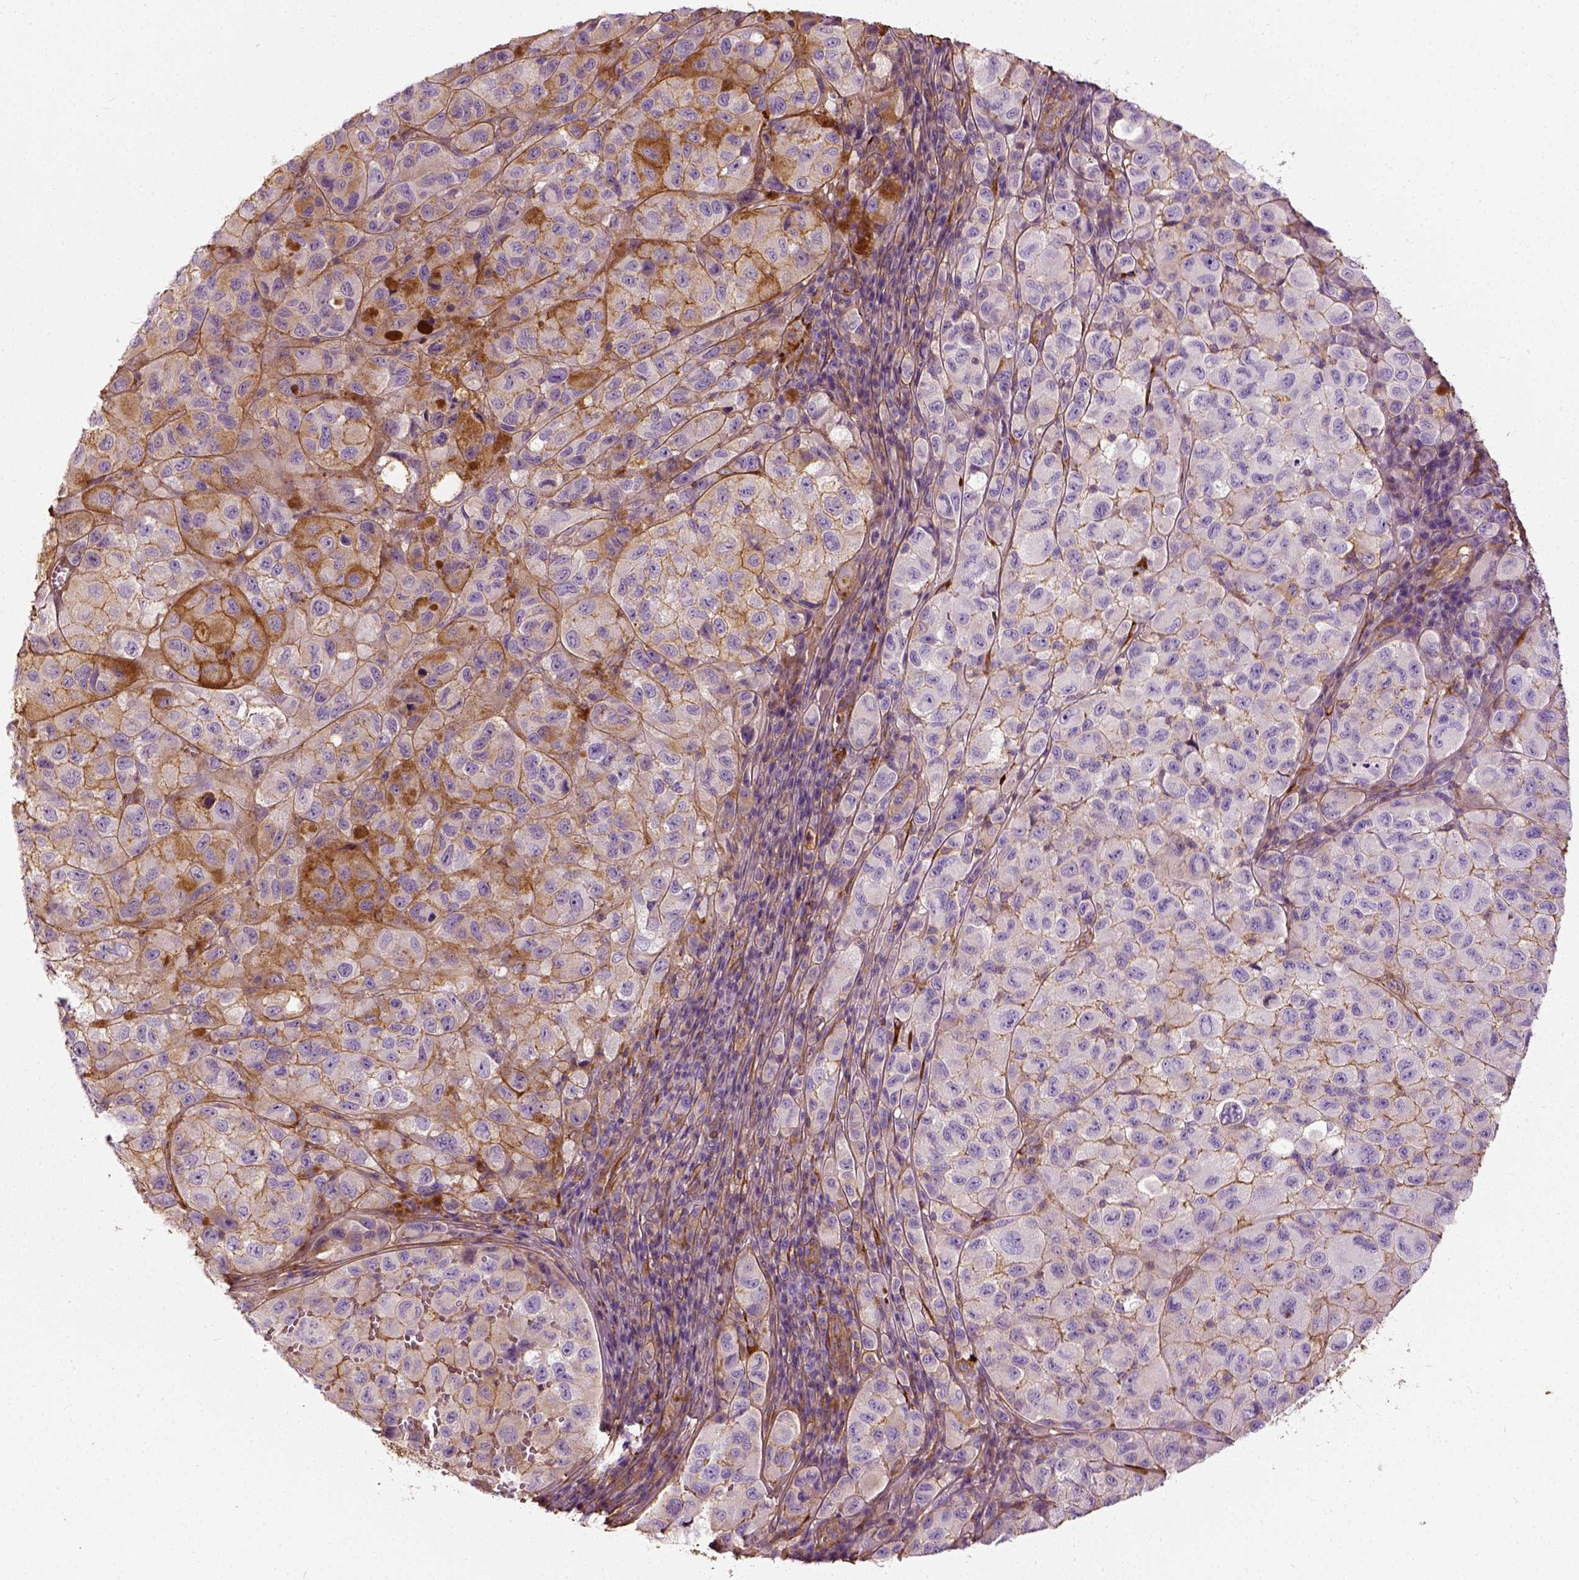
{"staining": {"intensity": "weak", "quantity": "25%-75%", "location": "cytoplasmic/membranous"}, "tissue": "melanoma", "cell_type": "Tumor cells", "image_type": "cancer", "snomed": [{"axis": "morphology", "description": "Malignant melanoma, NOS"}, {"axis": "topography", "description": "Skin"}], "caption": "There is low levels of weak cytoplasmic/membranous expression in tumor cells of melanoma, as demonstrated by immunohistochemical staining (brown color).", "gene": "COL6A2", "patient": {"sex": "male", "age": 93}}